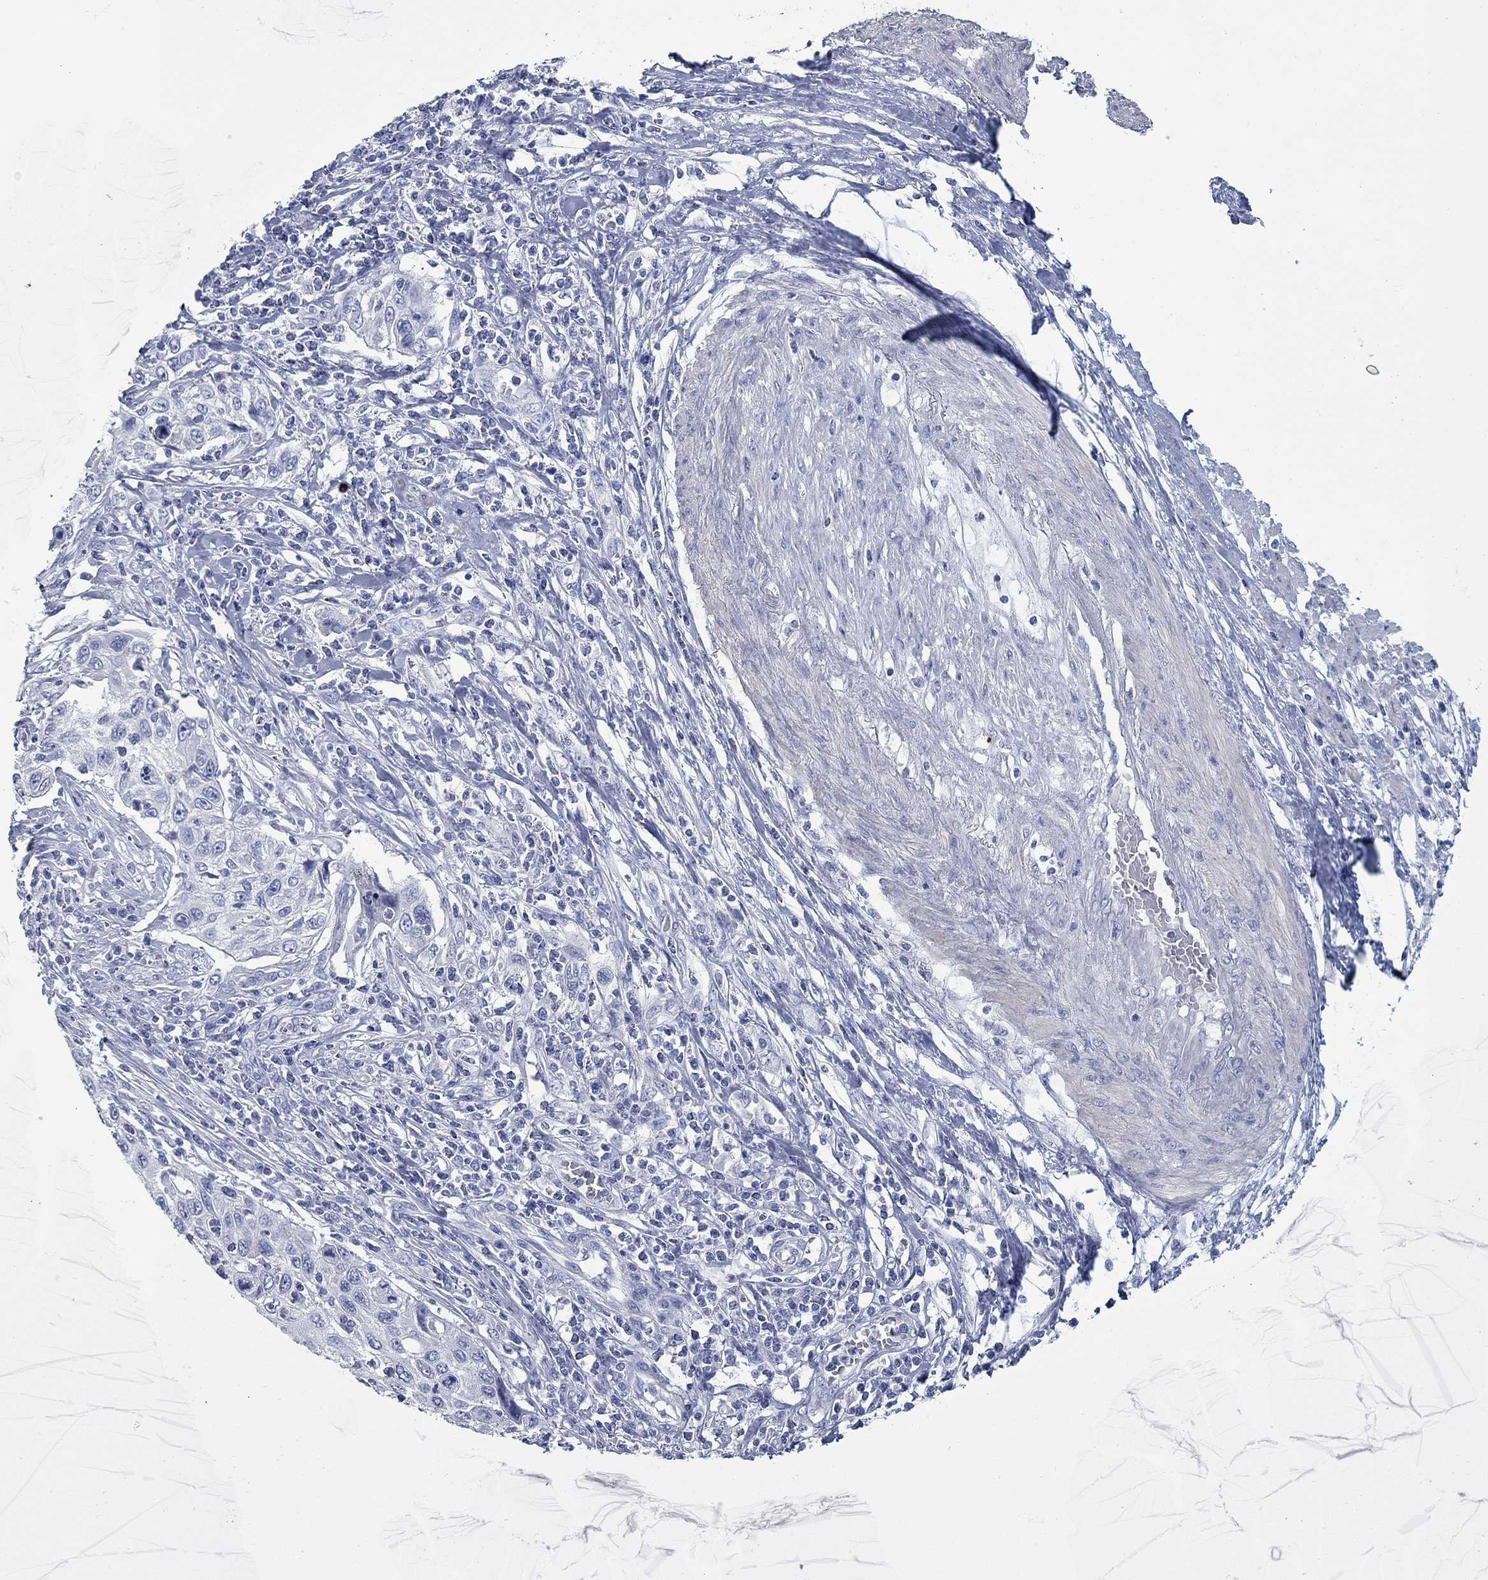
{"staining": {"intensity": "negative", "quantity": "none", "location": "none"}, "tissue": "cervical cancer", "cell_type": "Tumor cells", "image_type": "cancer", "snomed": [{"axis": "morphology", "description": "Squamous cell carcinoma, NOS"}, {"axis": "topography", "description": "Cervix"}], "caption": "Immunohistochemistry photomicrograph of cervical squamous cell carcinoma stained for a protein (brown), which reveals no staining in tumor cells.", "gene": "KIRREL2", "patient": {"sex": "female", "age": 70}}